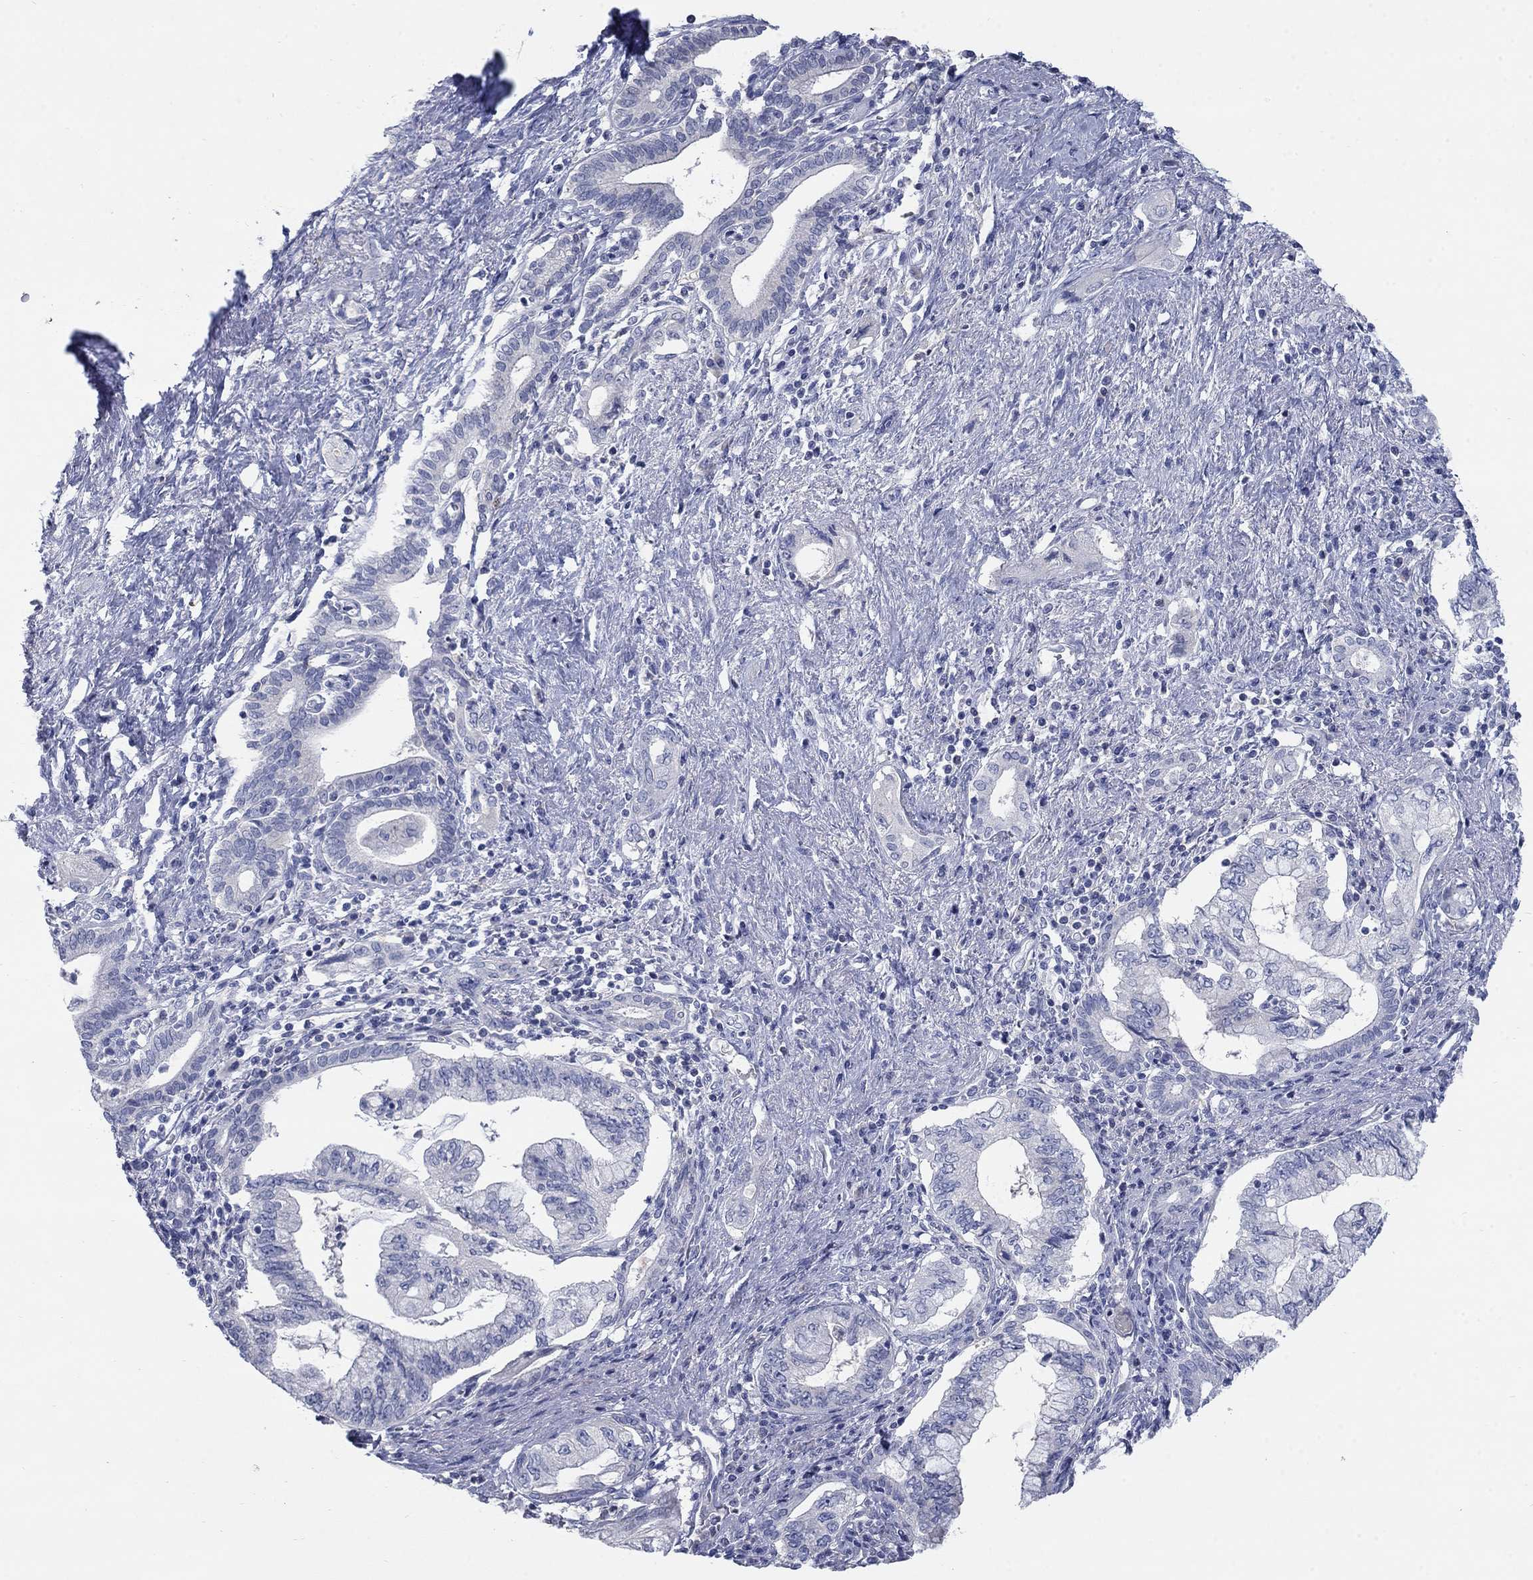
{"staining": {"intensity": "negative", "quantity": "none", "location": "none"}, "tissue": "pancreatic cancer", "cell_type": "Tumor cells", "image_type": "cancer", "snomed": [{"axis": "morphology", "description": "Adenocarcinoma, NOS"}, {"axis": "topography", "description": "Pancreas"}], "caption": "Tumor cells are negative for brown protein staining in pancreatic cancer (adenocarcinoma).", "gene": "TMEM249", "patient": {"sex": "female", "age": 73}}